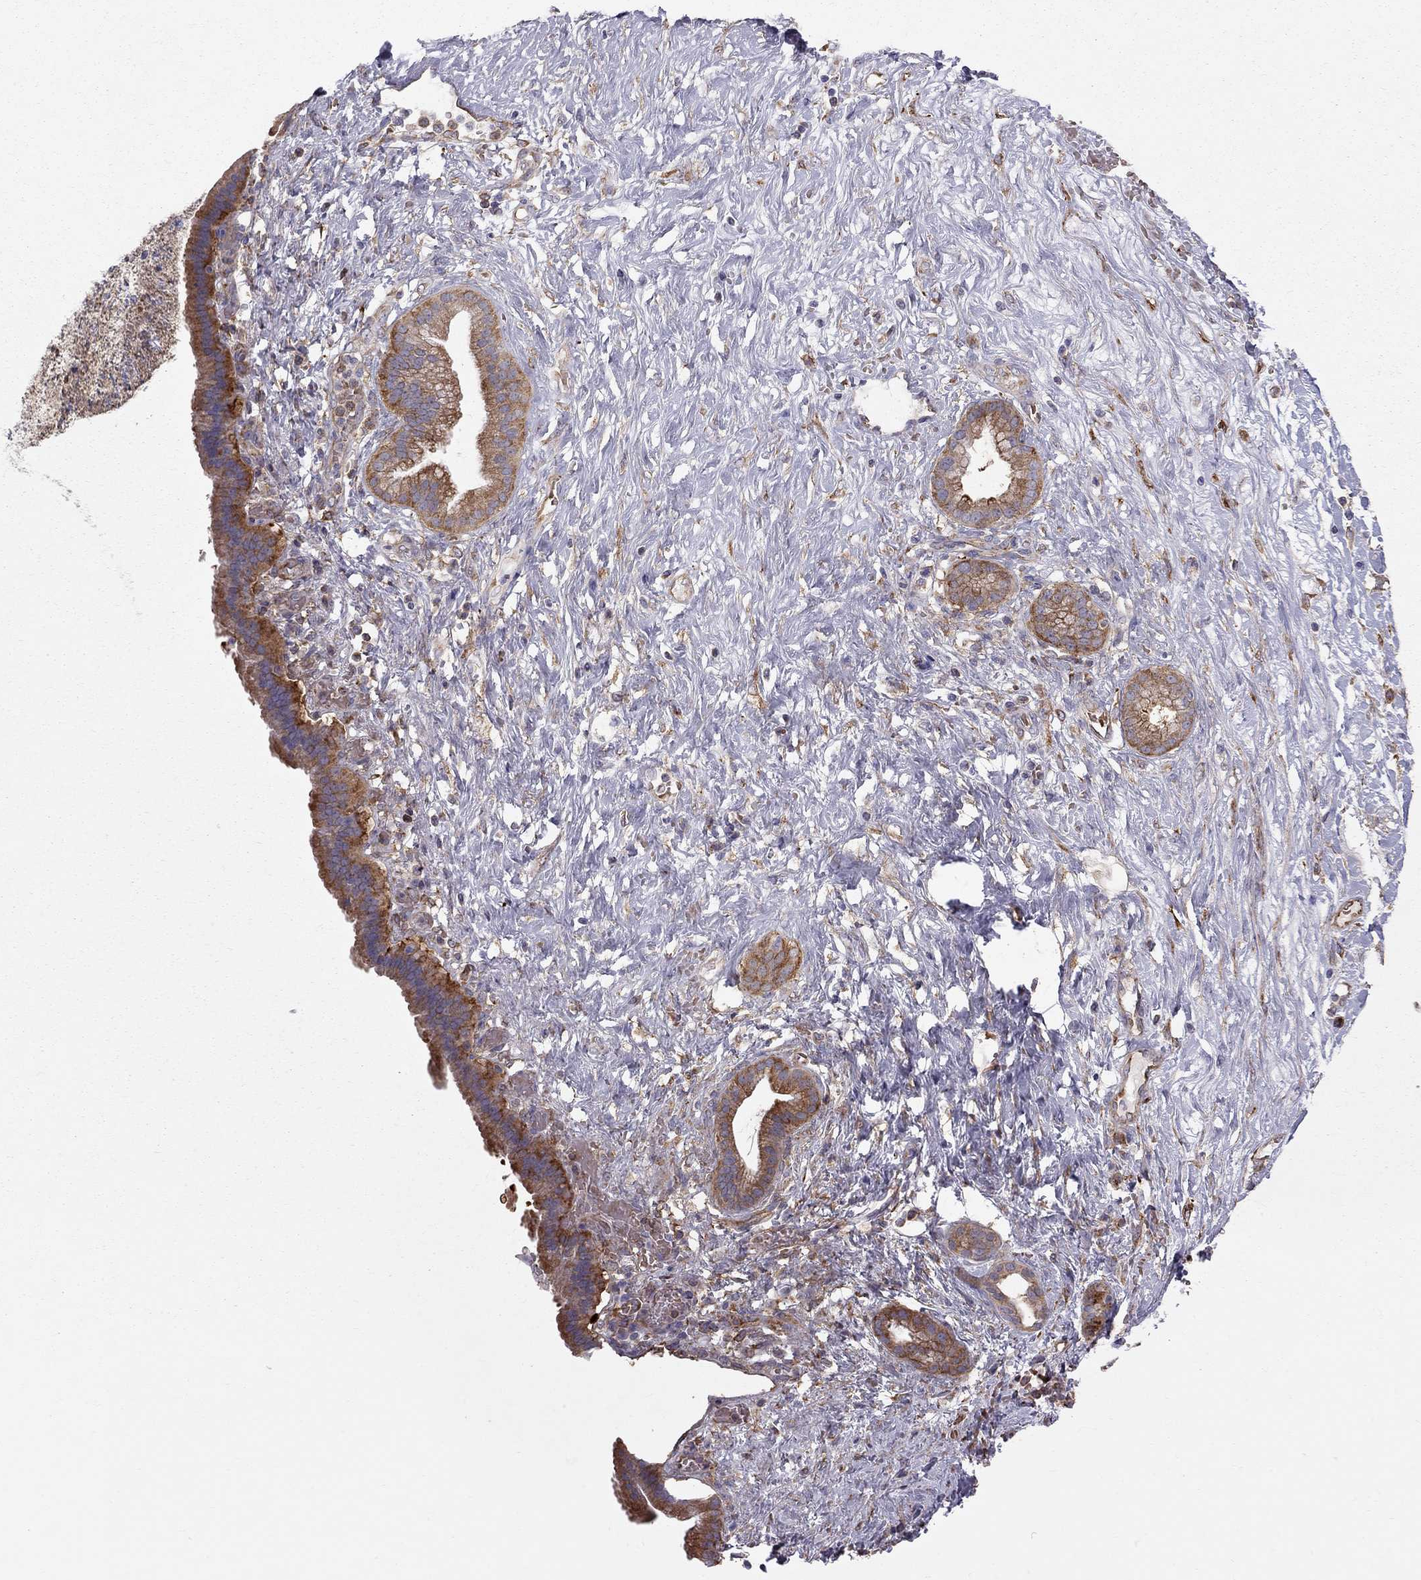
{"staining": {"intensity": "strong", "quantity": "25%-75%", "location": "cytoplasmic/membranous"}, "tissue": "pancreatic cancer", "cell_type": "Tumor cells", "image_type": "cancer", "snomed": [{"axis": "morphology", "description": "Adenocarcinoma, NOS"}, {"axis": "topography", "description": "Pancreas"}], "caption": "Immunohistochemical staining of pancreatic adenocarcinoma exhibits strong cytoplasmic/membranous protein staining in approximately 25%-75% of tumor cells. Ihc stains the protein in brown and the nuclei are stained blue.", "gene": "EIF4E3", "patient": {"sex": "male", "age": 44}}